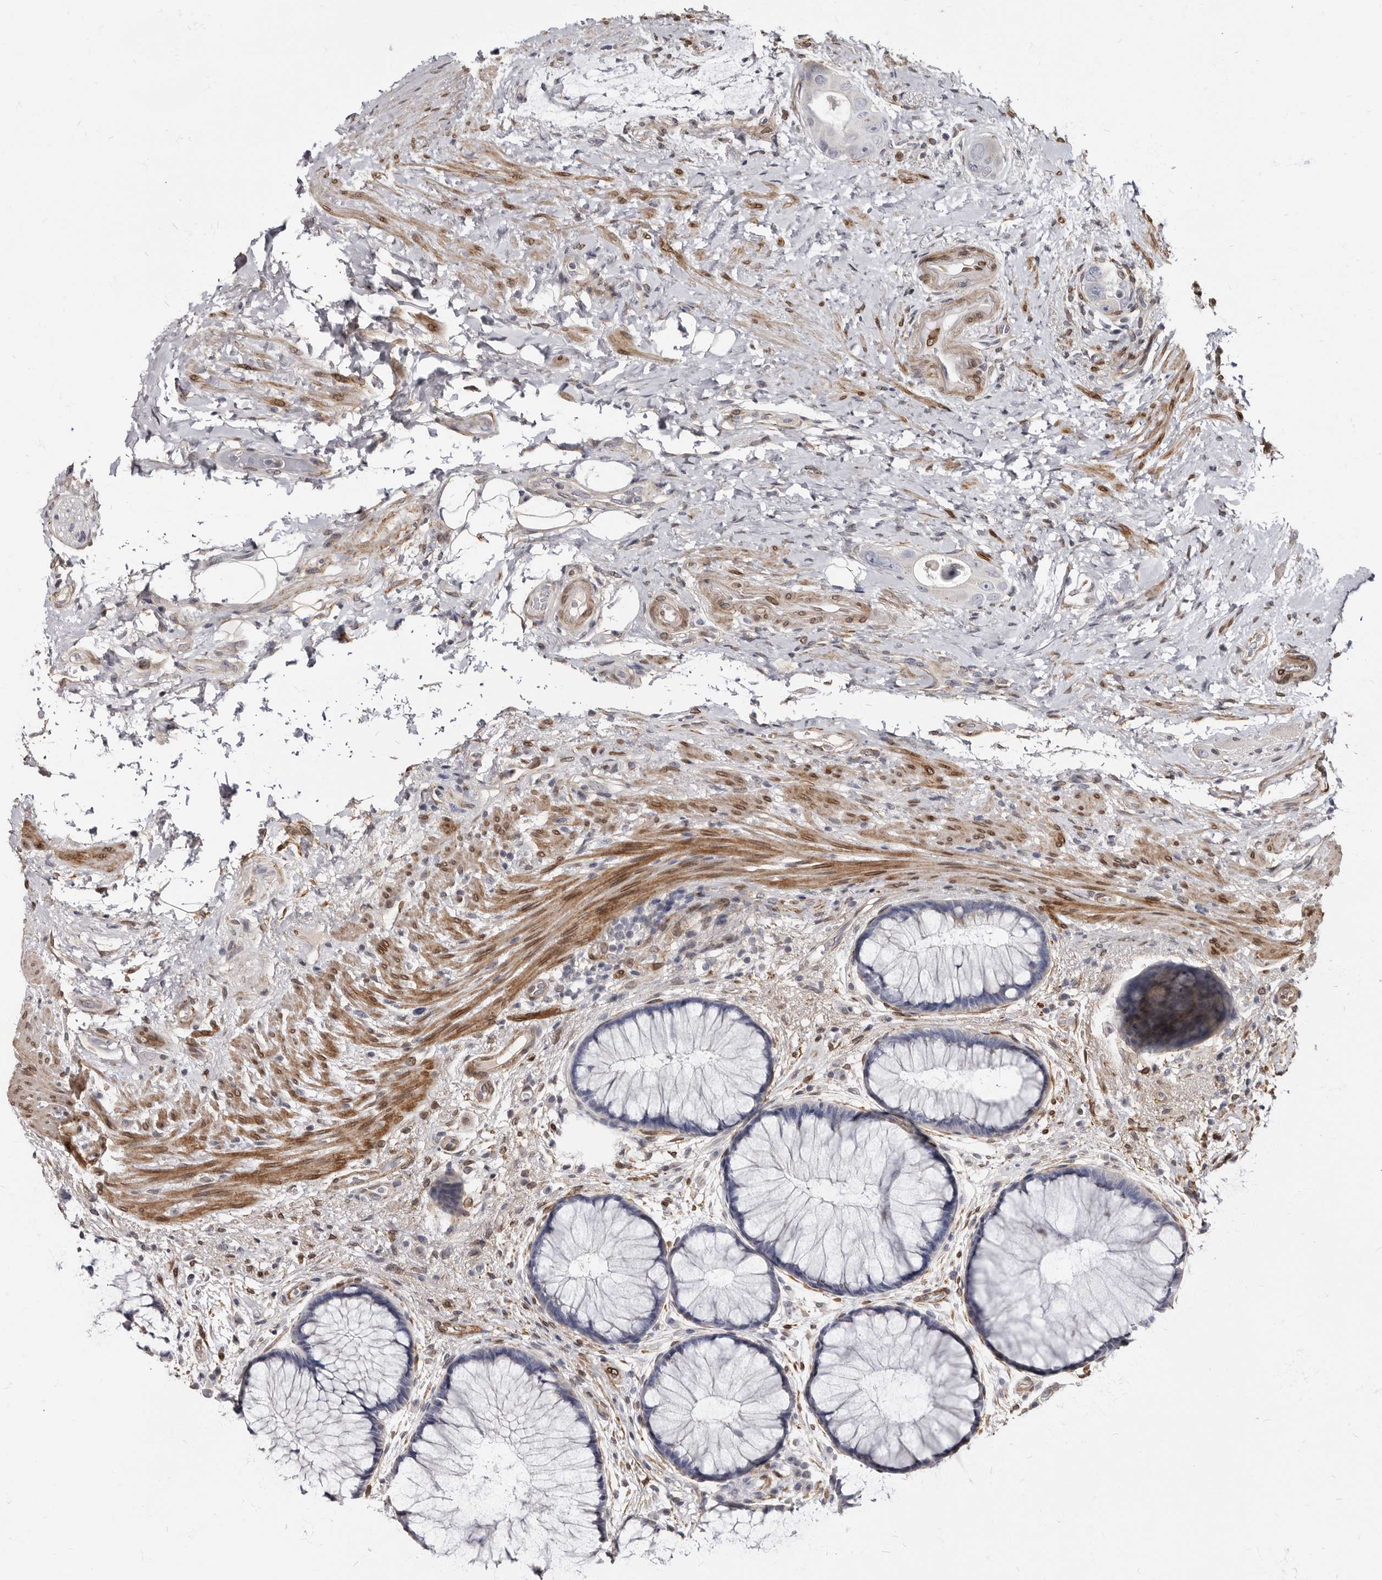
{"staining": {"intensity": "moderate", "quantity": "<25%", "location": "cytoplasmic/membranous"}, "tissue": "rectum", "cell_type": "Glandular cells", "image_type": "normal", "snomed": [{"axis": "morphology", "description": "Normal tissue, NOS"}, {"axis": "topography", "description": "Rectum"}], "caption": "Moderate cytoplasmic/membranous protein expression is seen in about <25% of glandular cells in rectum. (DAB (3,3'-diaminobenzidine) IHC, brown staining for protein, blue staining for nuclei).", "gene": "MRGPRF", "patient": {"sex": "male", "age": 51}}